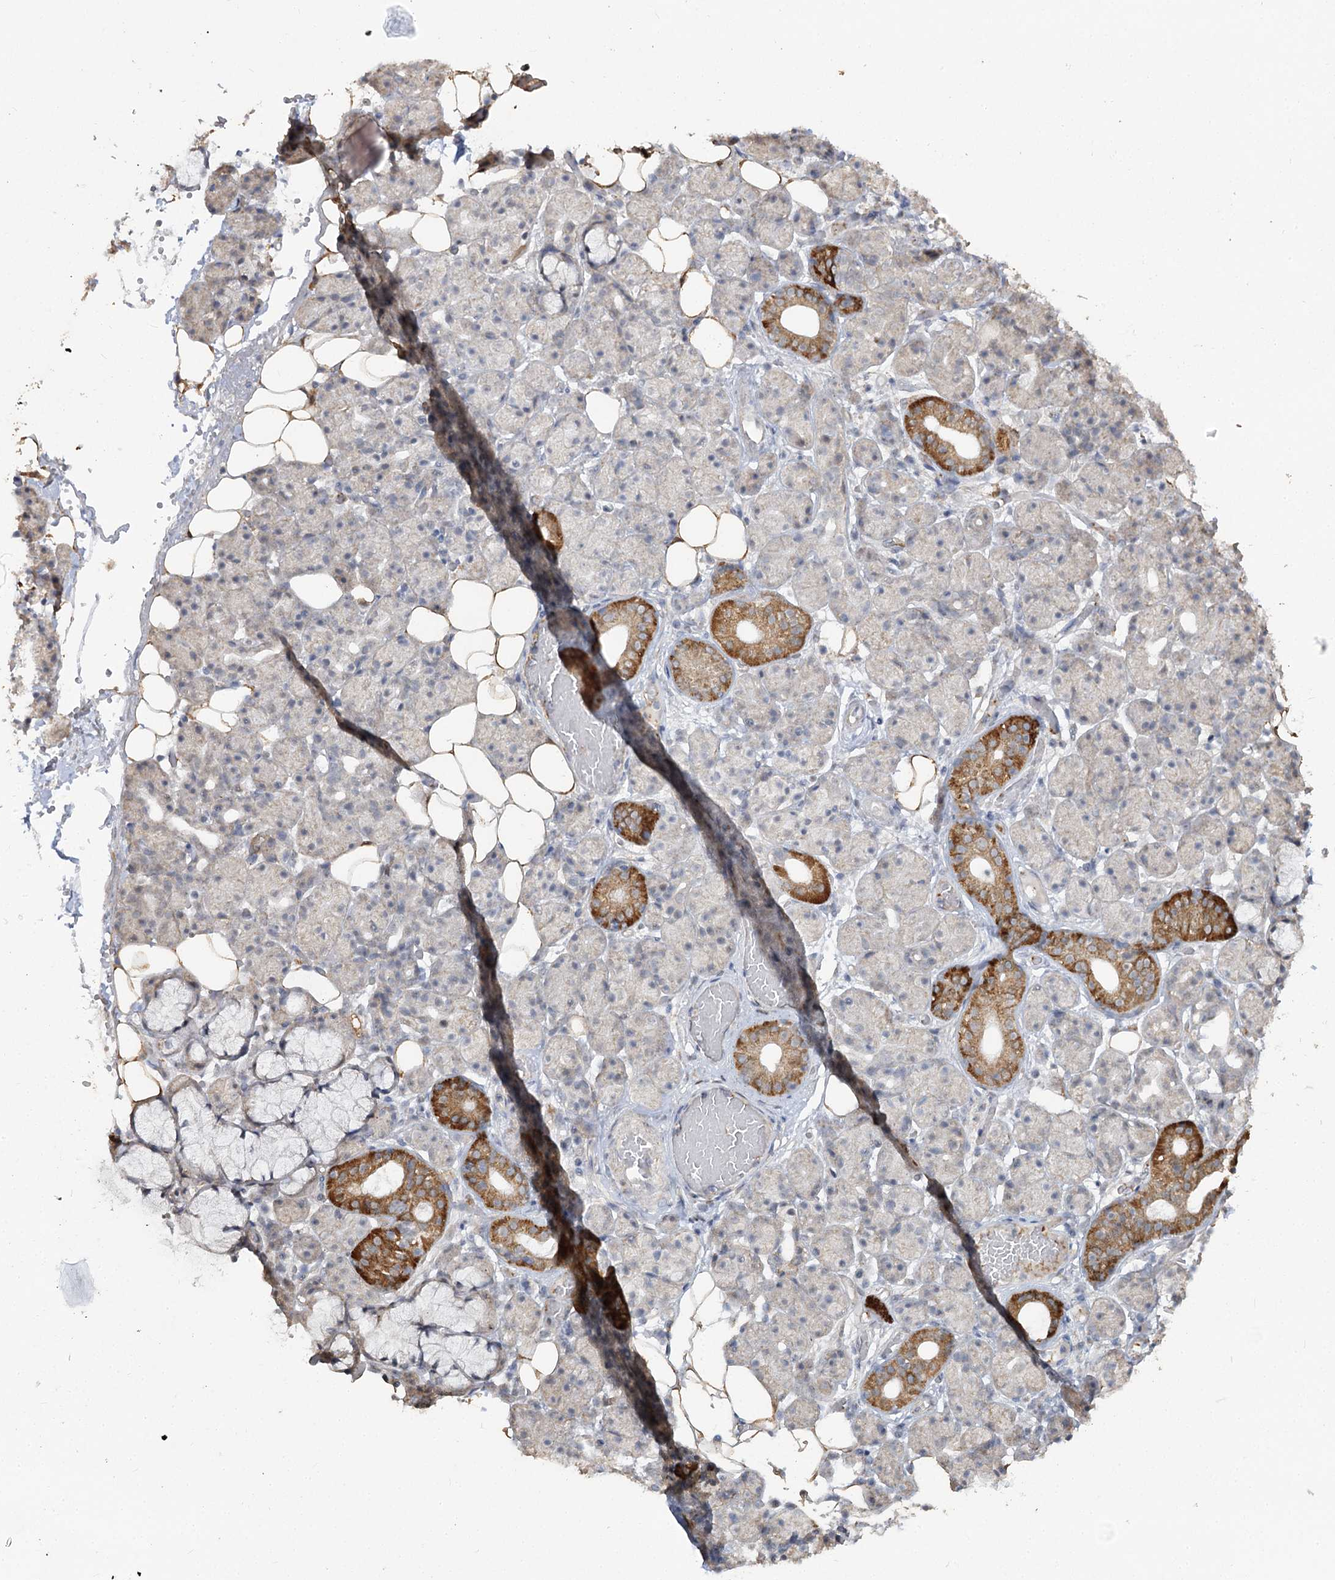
{"staining": {"intensity": "strong", "quantity": "<25%", "location": "cytoplasmic/membranous"}, "tissue": "salivary gland", "cell_type": "Glandular cells", "image_type": "normal", "snomed": [{"axis": "morphology", "description": "Normal tissue, NOS"}, {"axis": "topography", "description": "Salivary gland"}], "caption": "Approximately <25% of glandular cells in unremarkable salivary gland reveal strong cytoplasmic/membranous protein expression as visualized by brown immunohistochemical staining.", "gene": "RUFY4", "patient": {"sex": "male", "age": 63}}